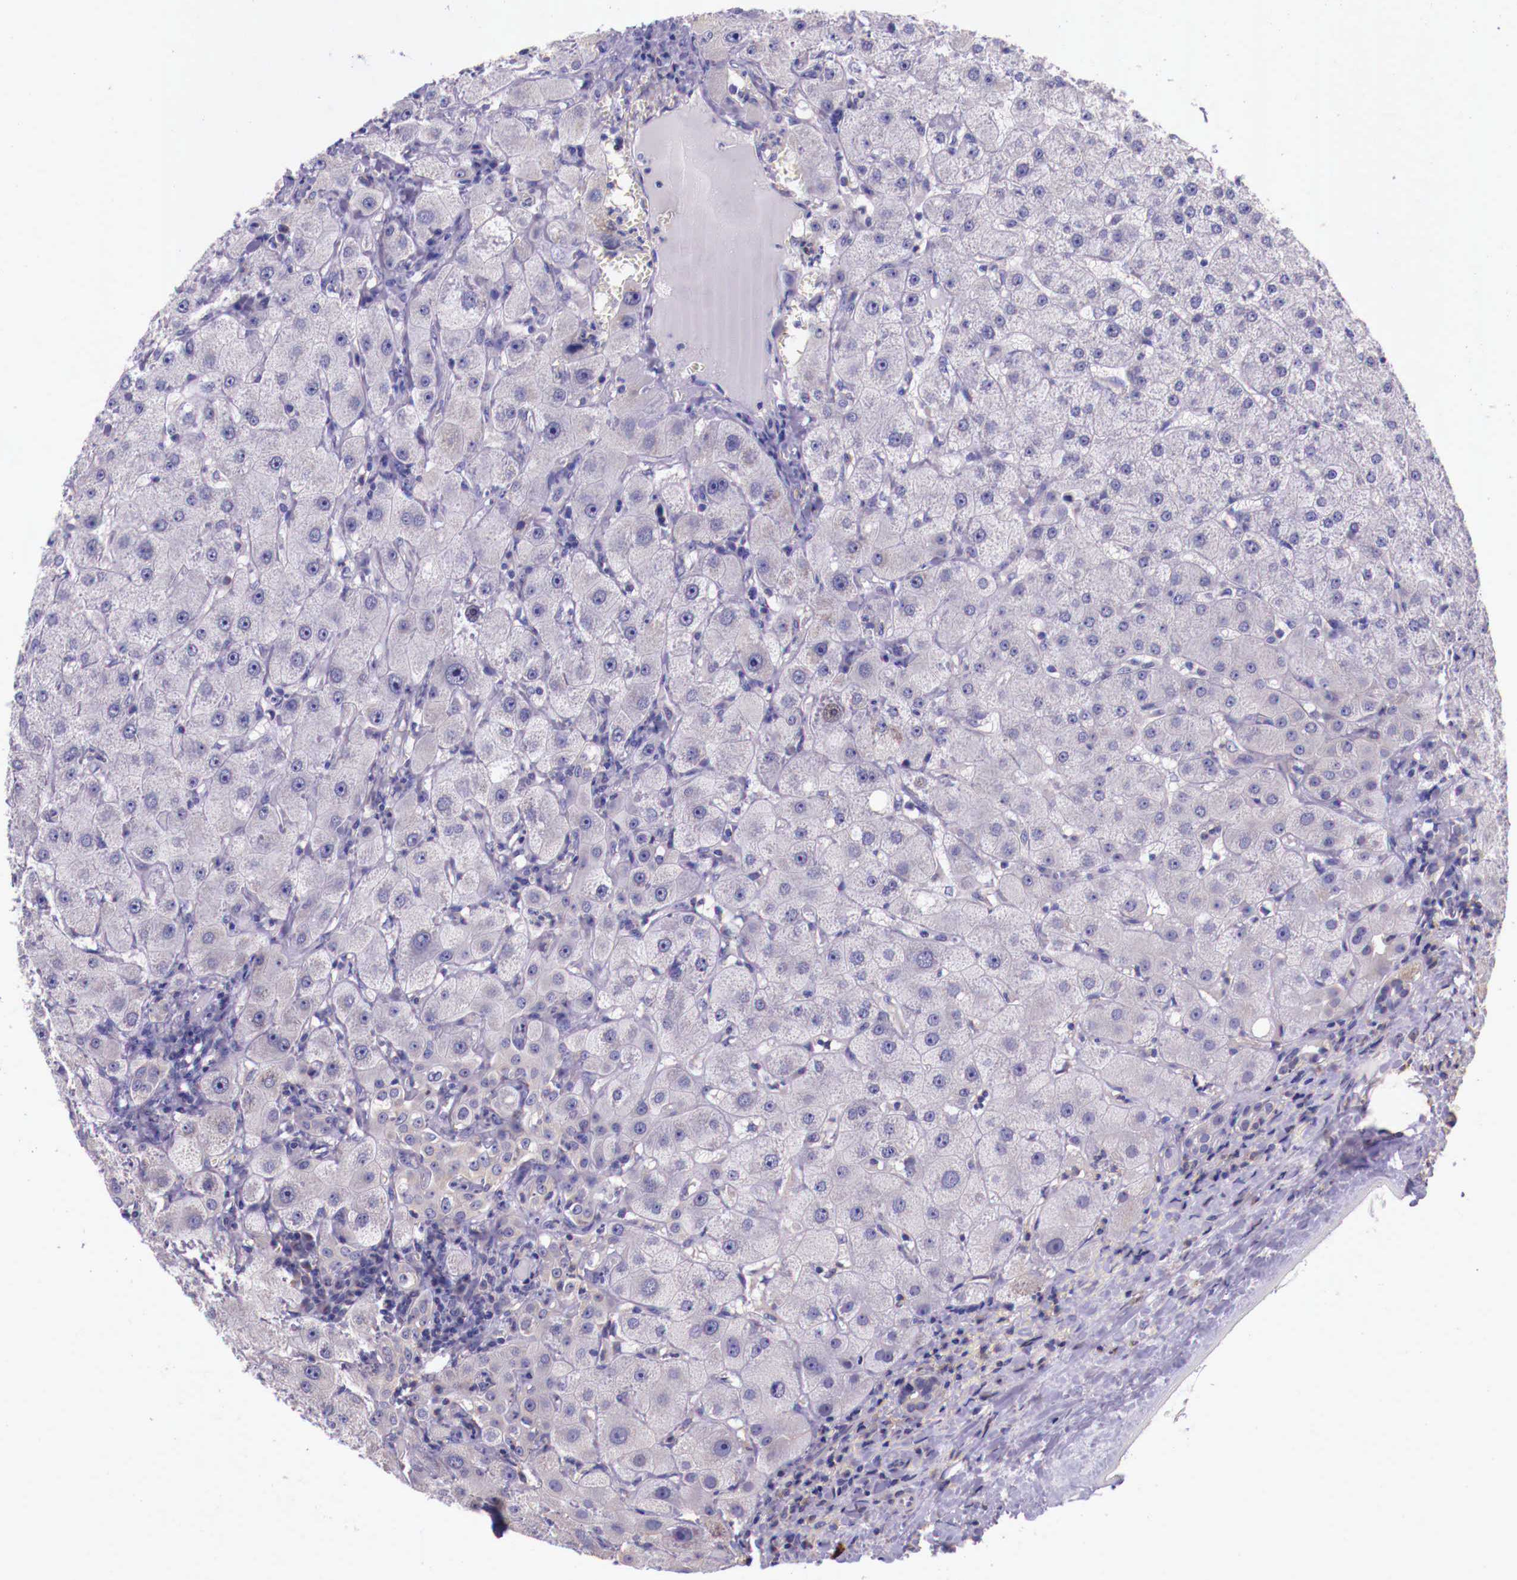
{"staining": {"intensity": "weak", "quantity": "25%-75%", "location": "cytoplasmic/membranous"}, "tissue": "liver", "cell_type": "Cholangiocytes", "image_type": "normal", "snomed": [{"axis": "morphology", "description": "Normal tissue, NOS"}, {"axis": "topography", "description": "Liver"}], "caption": "Unremarkable liver exhibits weak cytoplasmic/membranous positivity in about 25%-75% of cholangiocytes, visualized by immunohistochemistry.", "gene": "GRIPAP1", "patient": {"sex": "female", "age": 79}}